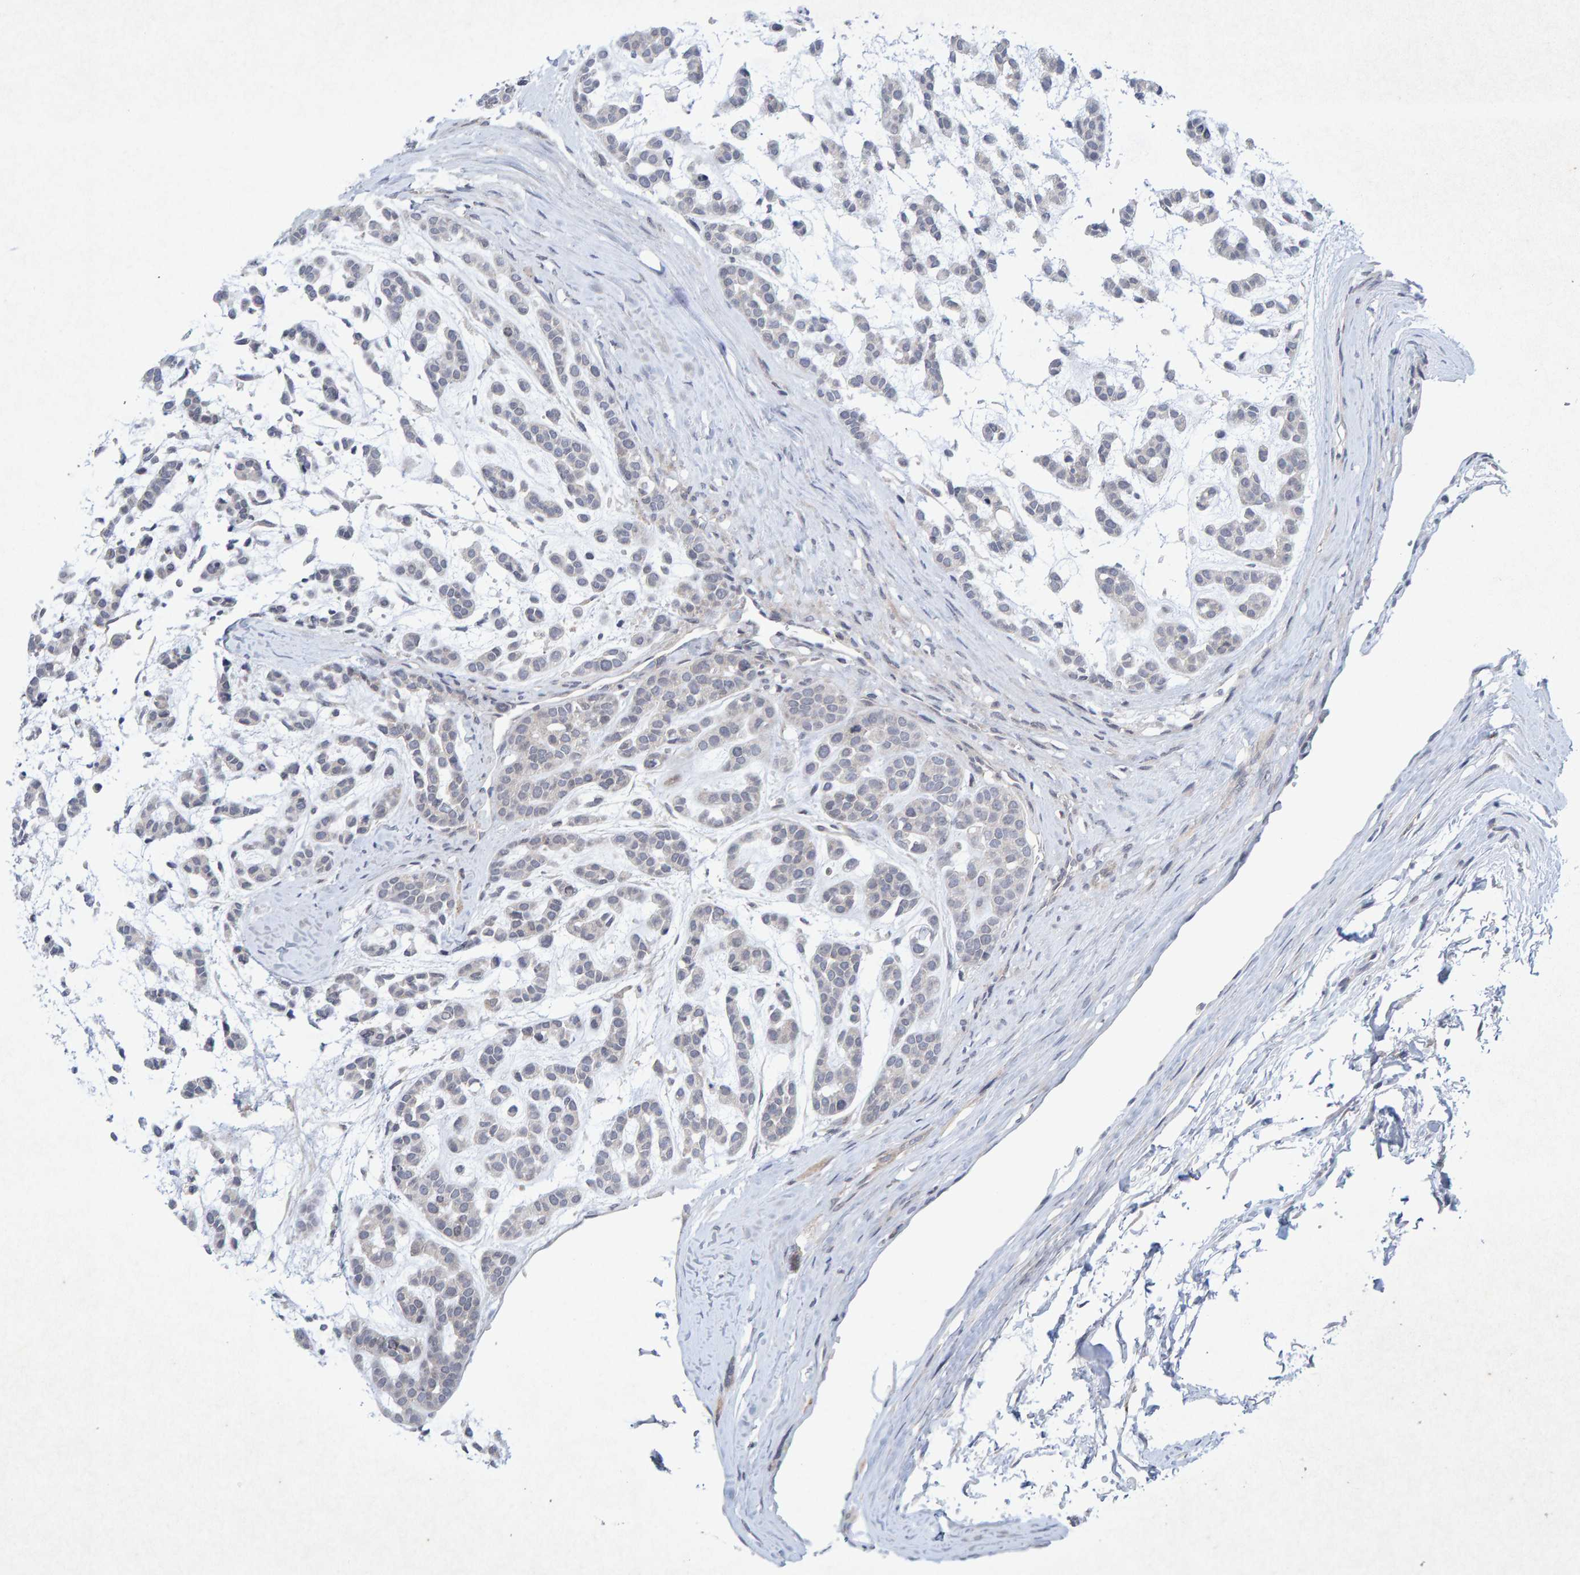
{"staining": {"intensity": "negative", "quantity": "none", "location": "none"}, "tissue": "head and neck cancer", "cell_type": "Tumor cells", "image_type": "cancer", "snomed": [{"axis": "morphology", "description": "Adenocarcinoma, NOS"}, {"axis": "morphology", "description": "Adenoma, NOS"}, {"axis": "topography", "description": "Head-Neck"}], "caption": "This is a histopathology image of immunohistochemistry (IHC) staining of head and neck cancer, which shows no expression in tumor cells. (DAB (3,3'-diaminobenzidine) IHC, high magnification).", "gene": "CDH2", "patient": {"sex": "female", "age": 55}}